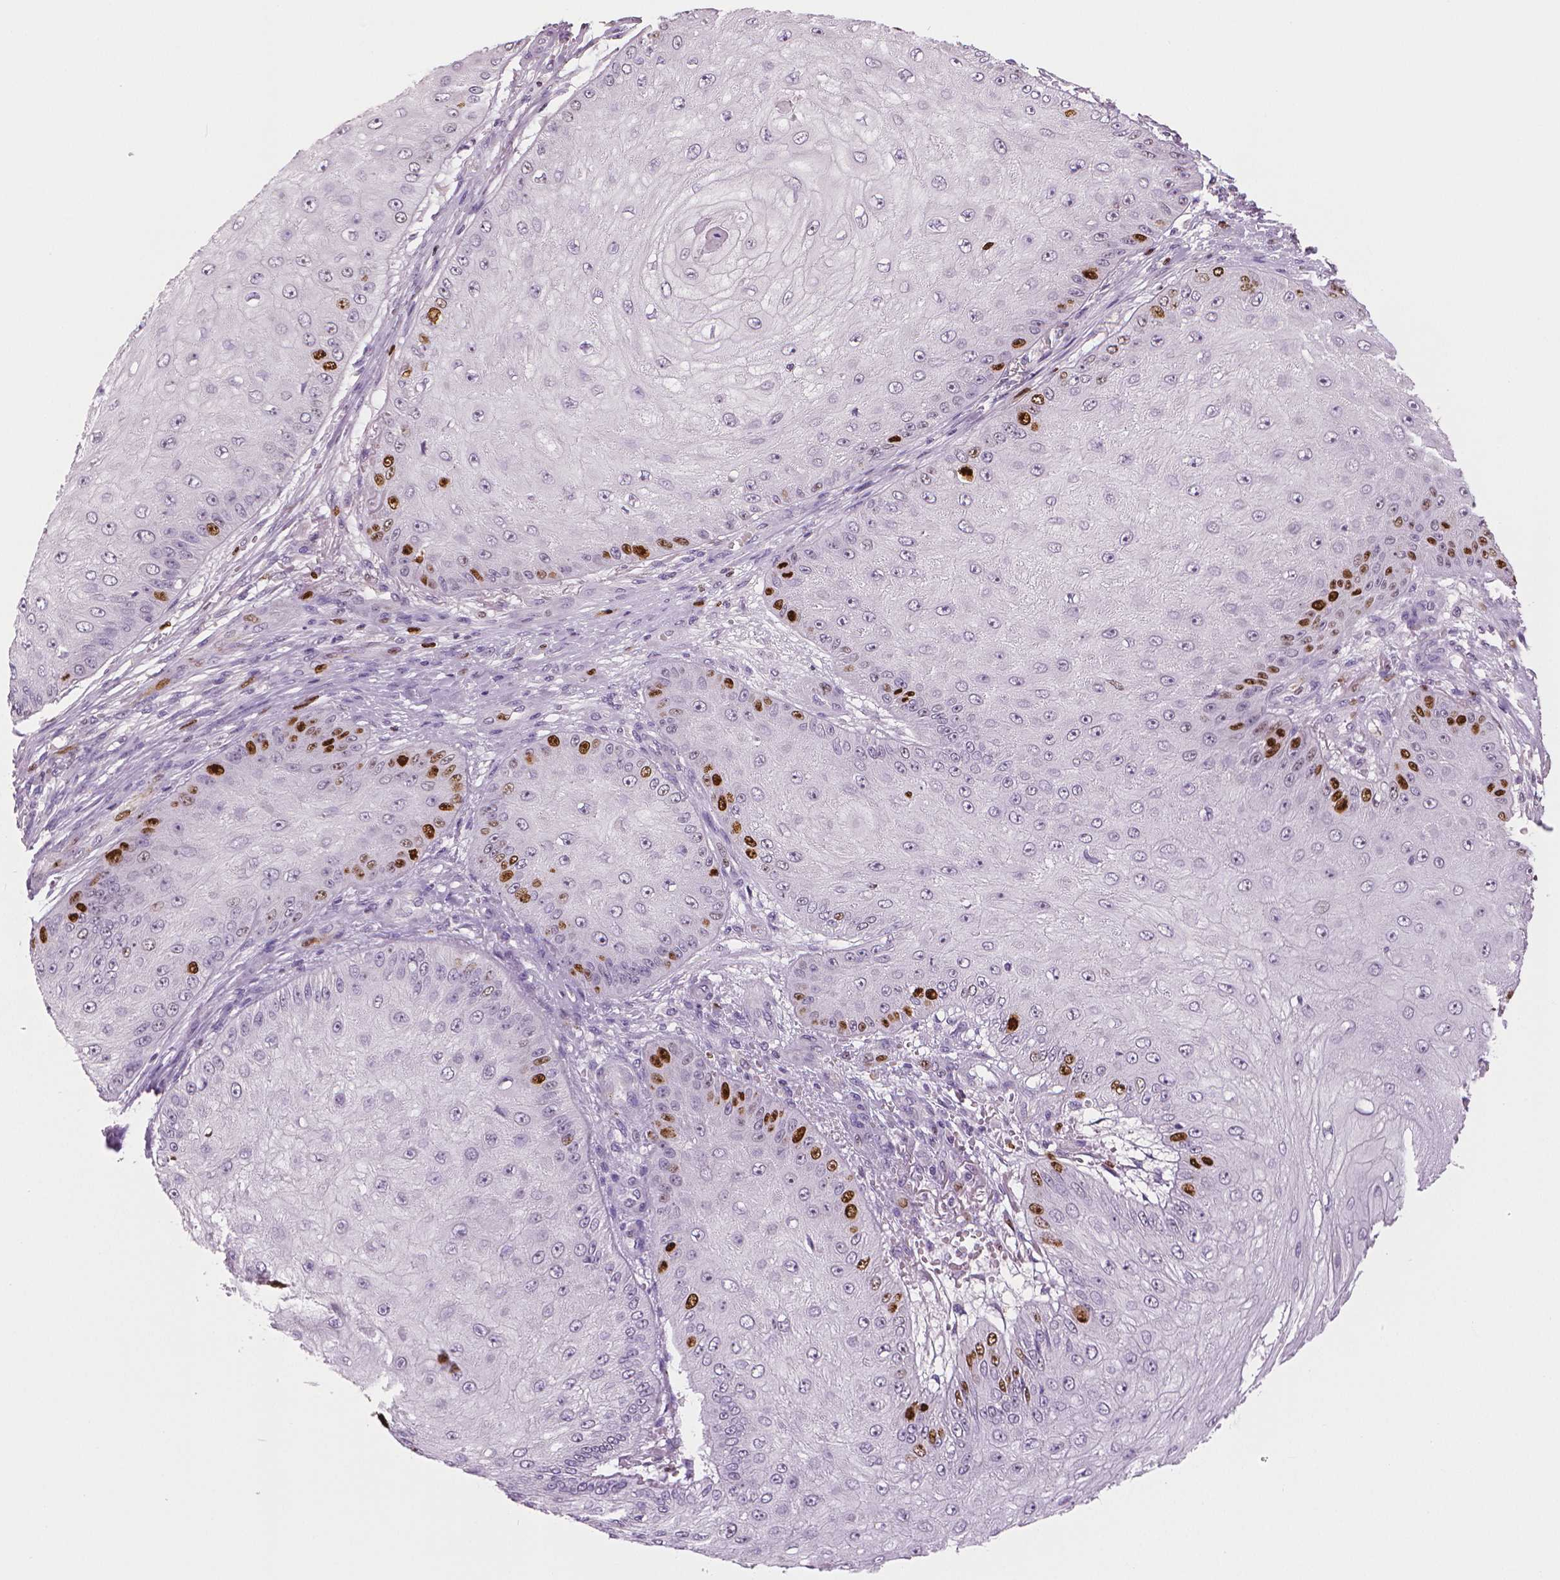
{"staining": {"intensity": "strong", "quantity": "<25%", "location": "nuclear"}, "tissue": "skin cancer", "cell_type": "Tumor cells", "image_type": "cancer", "snomed": [{"axis": "morphology", "description": "Squamous cell carcinoma, NOS"}, {"axis": "topography", "description": "Skin"}], "caption": "There is medium levels of strong nuclear positivity in tumor cells of squamous cell carcinoma (skin), as demonstrated by immunohistochemical staining (brown color).", "gene": "MKI67", "patient": {"sex": "male", "age": 70}}